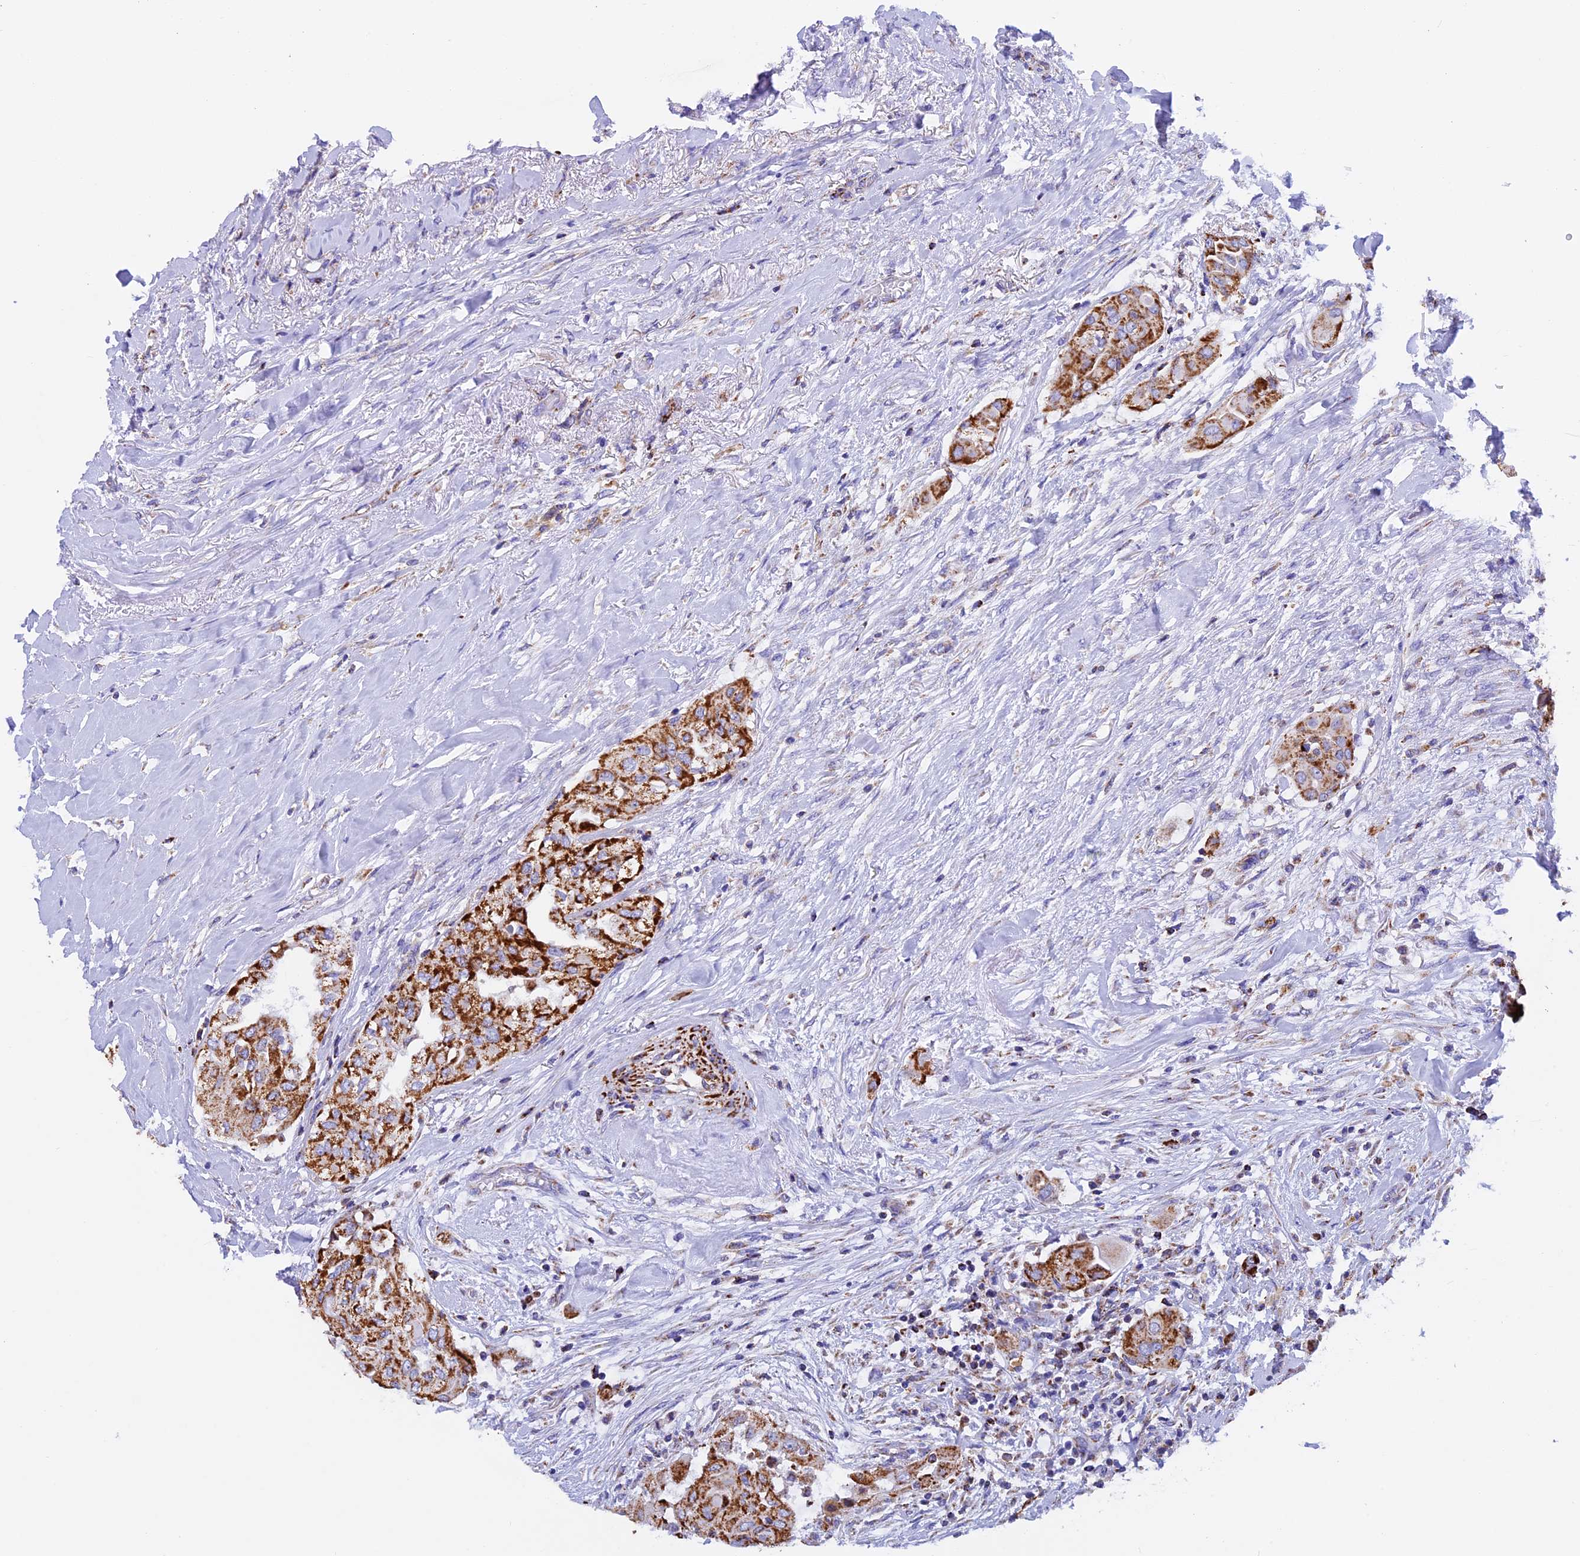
{"staining": {"intensity": "strong", "quantity": ">75%", "location": "cytoplasmic/membranous"}, "tissue": "thyroid cancer", "cell_type": "Tumor cells", "image_type": "cancer", "snomed": [{"axis": "morphology", "description": "Papillary adenocarcinoma, NOS"}, {"axis": "topography", "description": "Thyroid gland"}], "caption": "Immunohistochemical staining of human thyroid papillary adenocarcinoma displays high levels of strong cytoplasmic/membranous expression in approximately >75% of tumor cells.", "gene": "SLC8B1", "patient": {"sex": "female", "age": 59}}